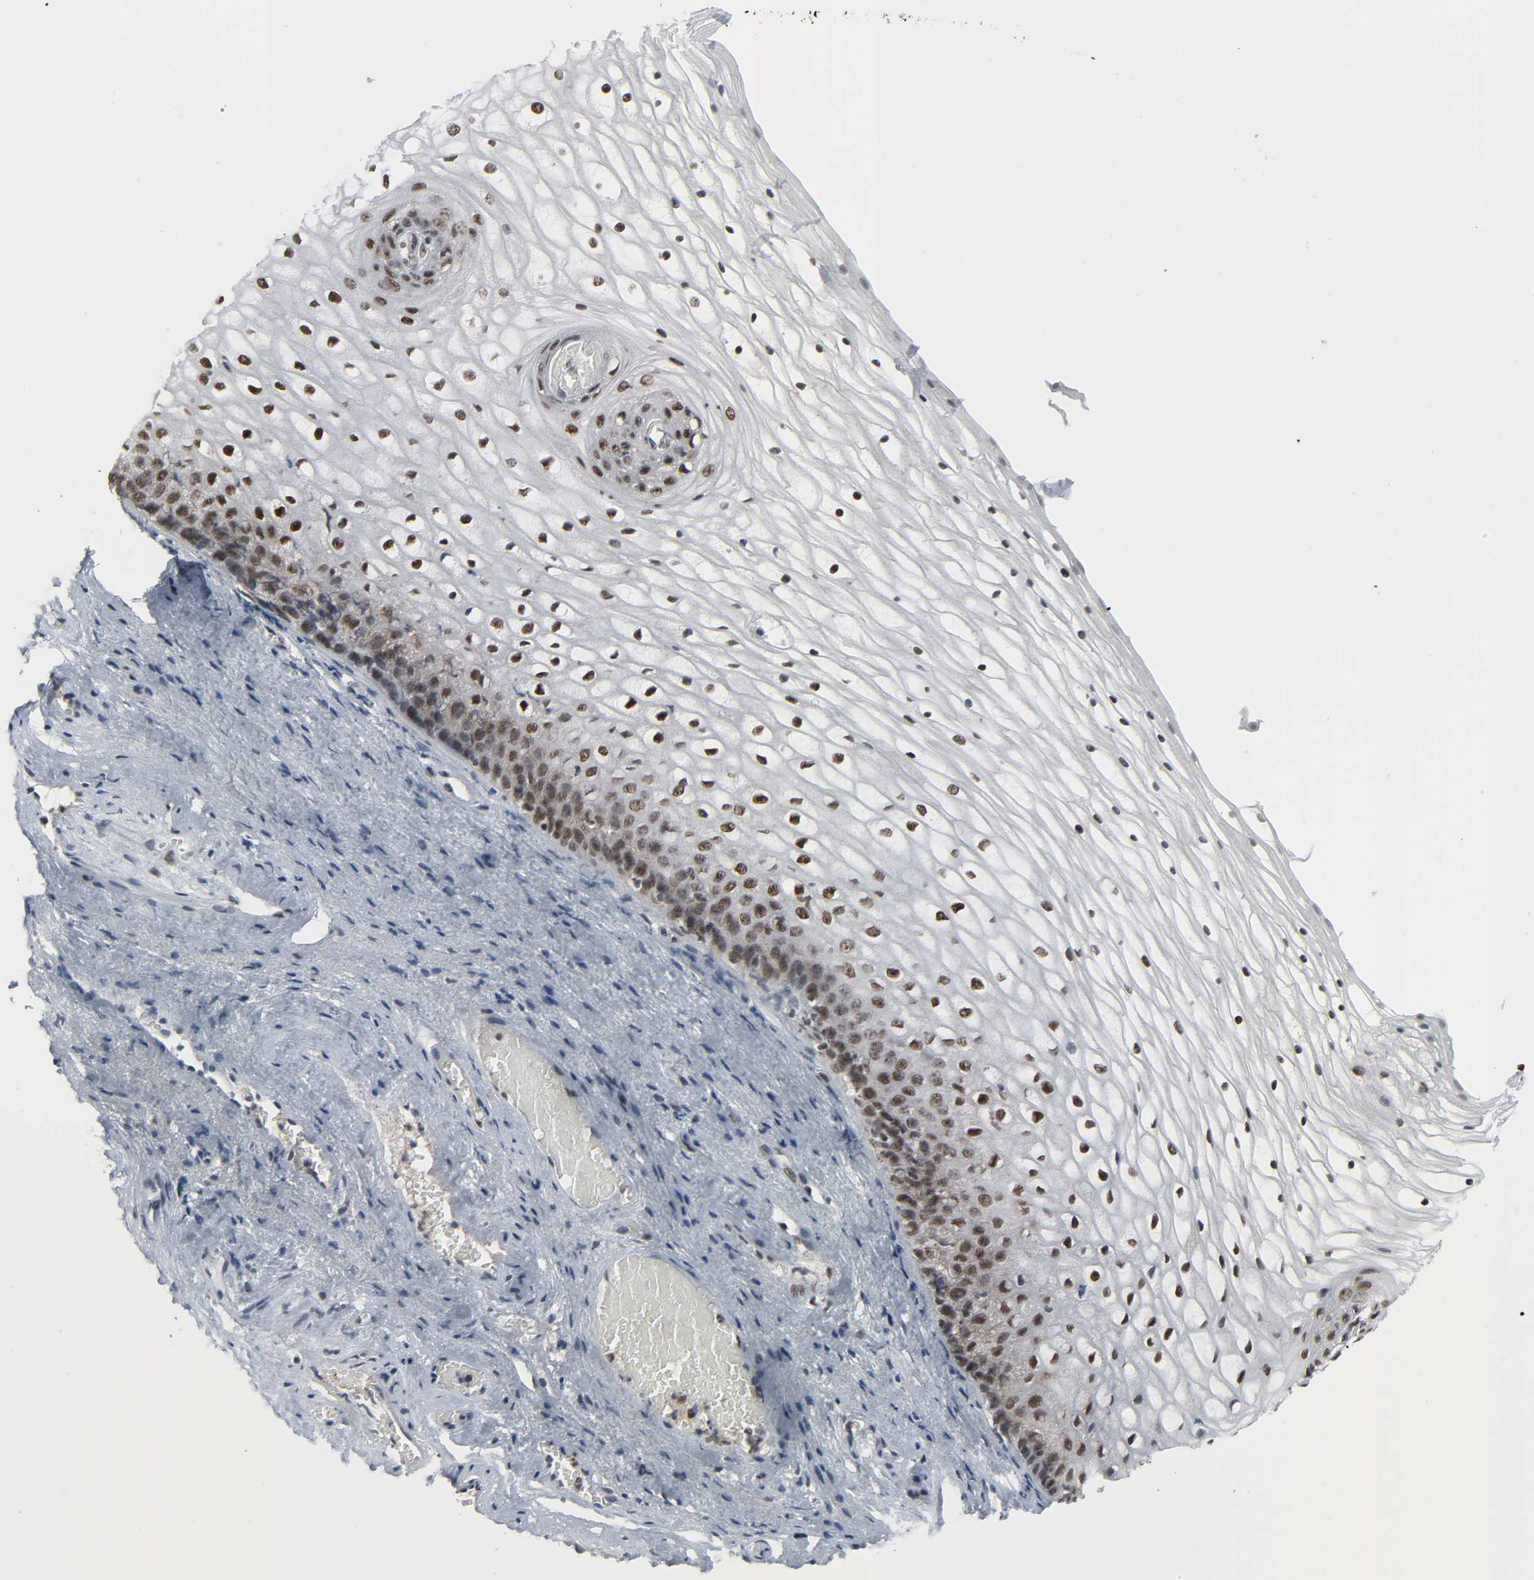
{"staining": {"intensity": "strong", "quantity": ">75%", "location": "nuclear"}, "tissue": "vagina", "cell_type": "Squamous epithelial cells", "image_type": "normal", "snomed": [{"axis": "morphology", "description": "Normal tissue, NOS"}, {"axis": "topography", "description": "Vagina"}], "caption": "This photomicrograph shows IHC staining of normal human vagina, with high strong nuclear staining in approximately >75% of squamous epithelial cells.", "gene": "CDK7", "patient": {"sex": "female", "age": 34}}